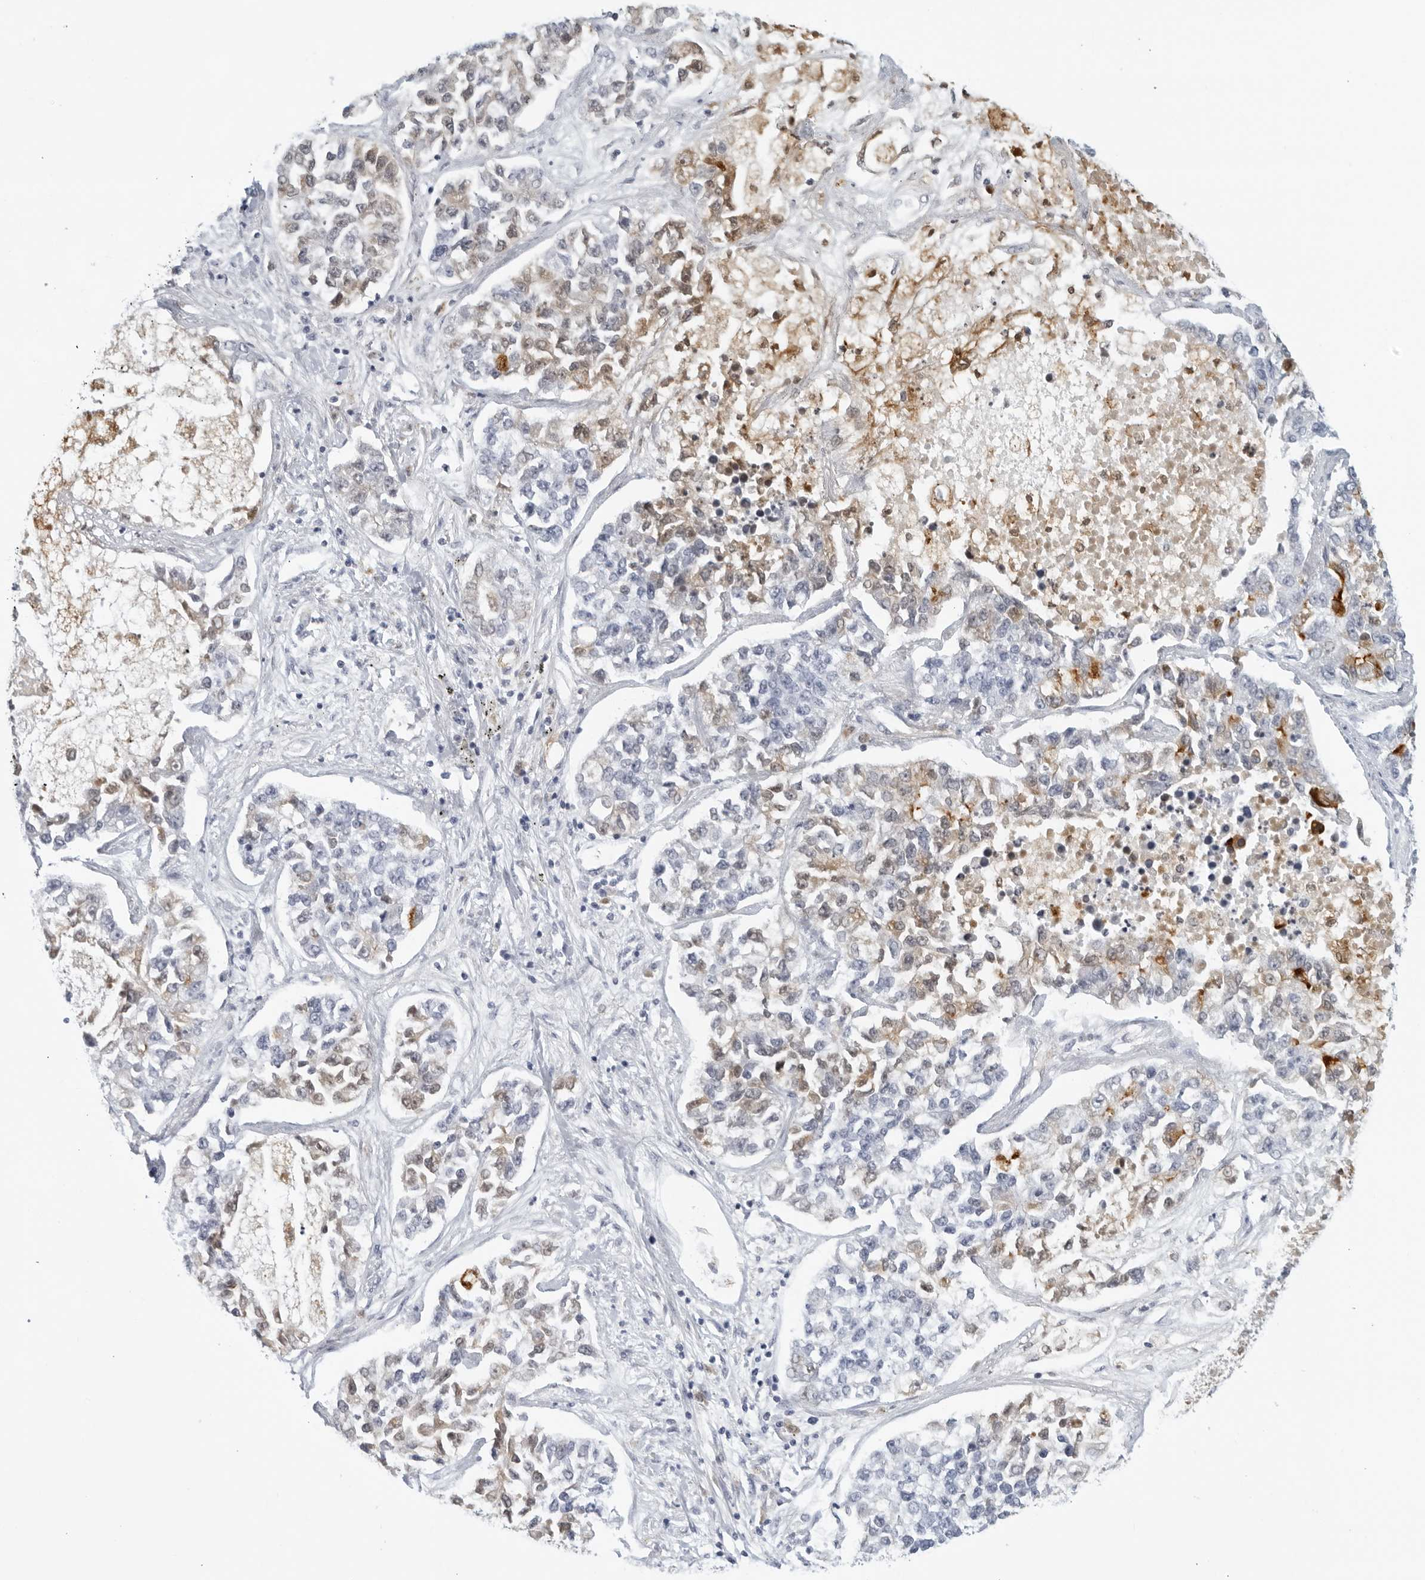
{"staining": {"intensity": "moderate", "quantity": "<25%", "location": "cytoplasmic/membranous"}, "tissue": "lung cancer", "cell_type": "Tumor cells", "image_type": "cancer", "snomed": [{"axis": "morphology", "description": "Adenocarcinoma, NOS"}, {"axis": "topography", "description": "Lung"}], "caption": "Immunohistochemistry (IHC) (DAB) staining of lung cancer reveals moderate cytoplasmic/membranous protein staining in about <25% of tumor cells.", "gene": "FGG", "patient": {"sex": "male", "age": 49}}